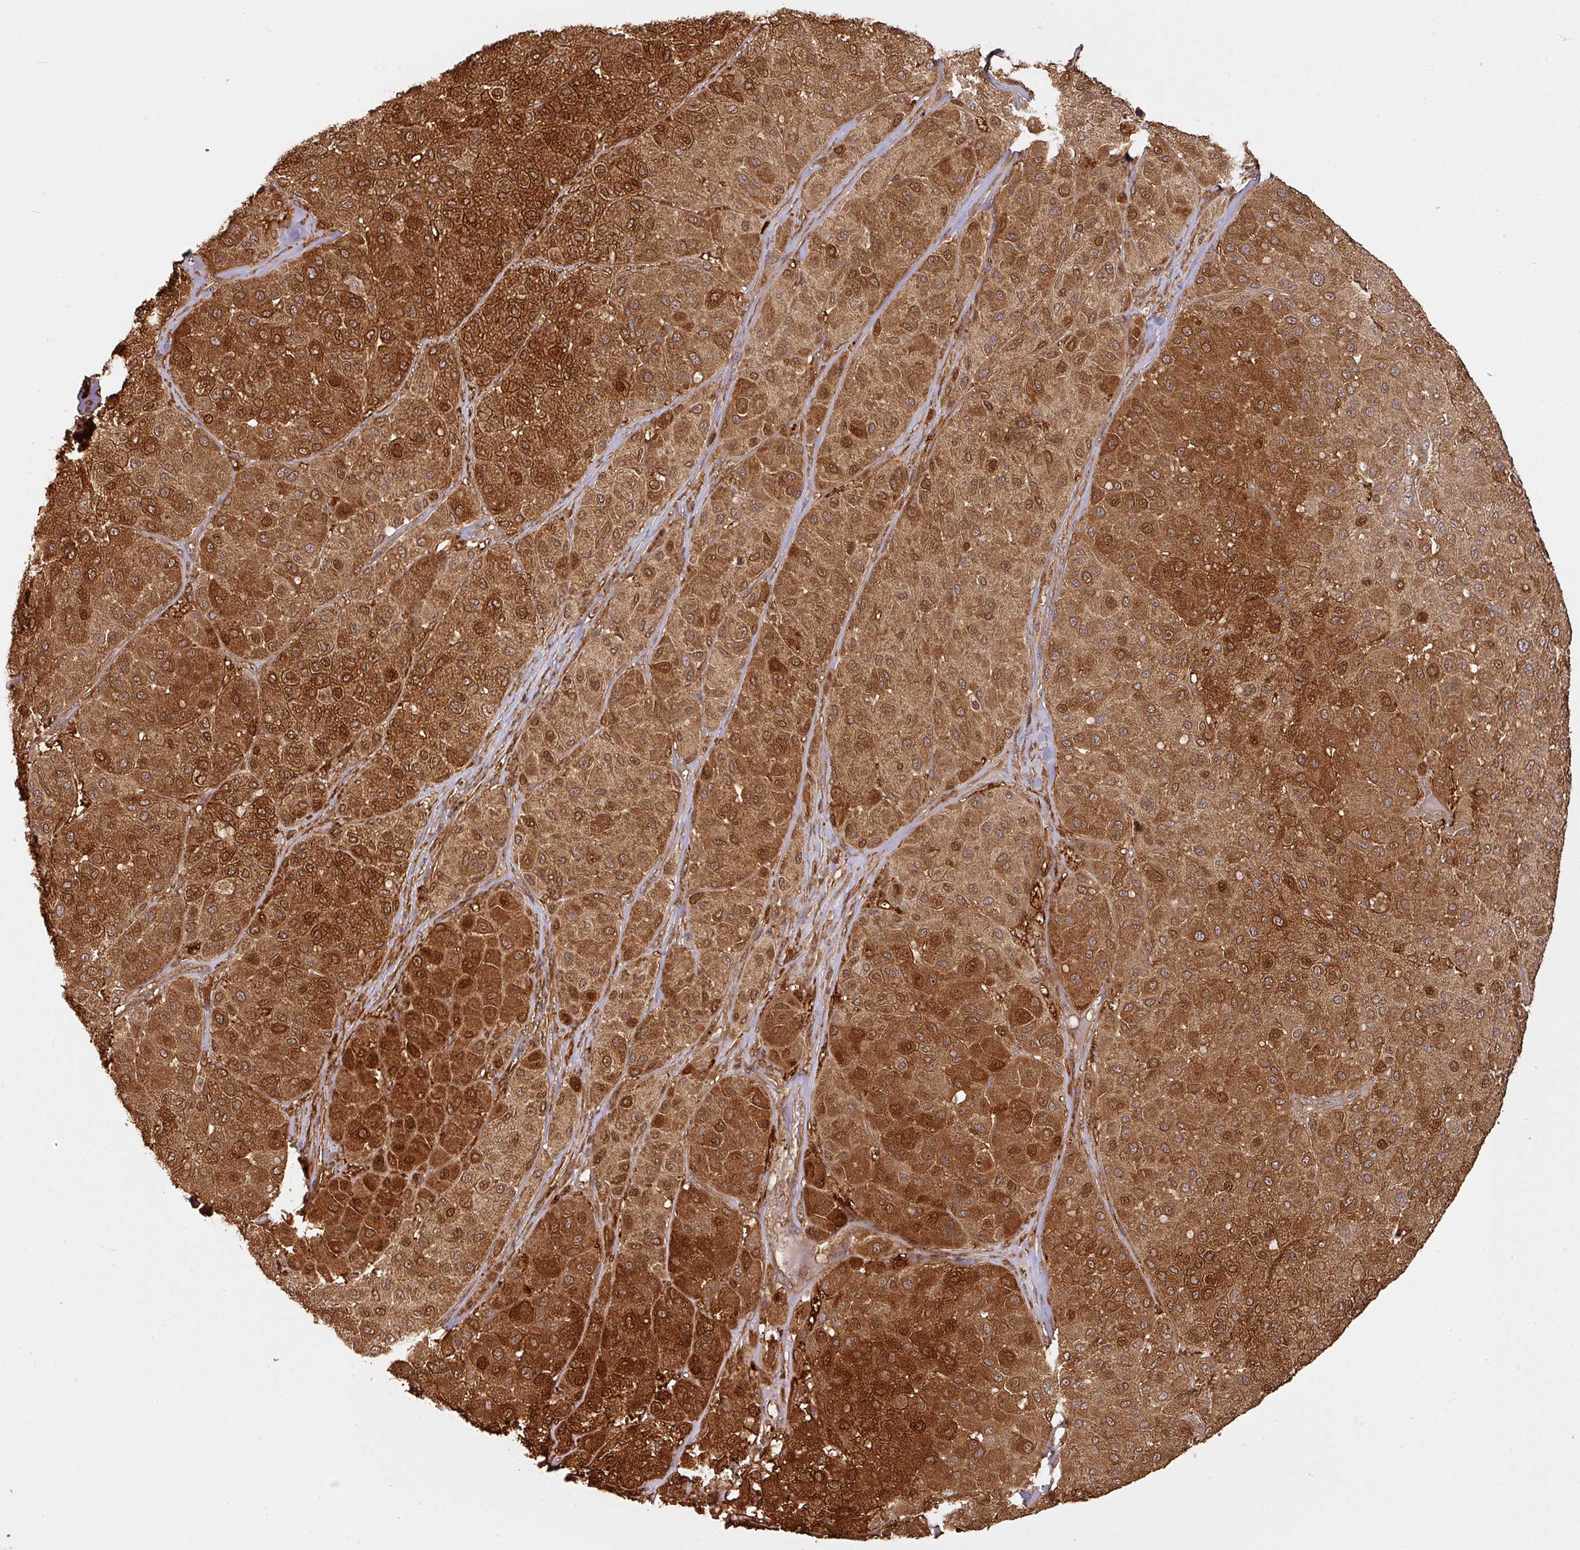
{"staining": {"intensity": "strong", "quantity": ">75%", "location": "cytoplasmic/membranous,nuclear"}, "tissue": "melanoma", "cell_type": "Tumor cells", "image_type": "cancer", "snomed": [{"axis": "morphology", "description": "Malignant melanoma, Metastatic site"}, {"axis": "topography", "description": "Smooth muscle"}], "caption": "Human malignant melanoma (metastatic site) stained with a protein marker shows strong staining in tumor cells.", "gene": "ZNF322", "patient": {"sex": "male", "age": 41}}